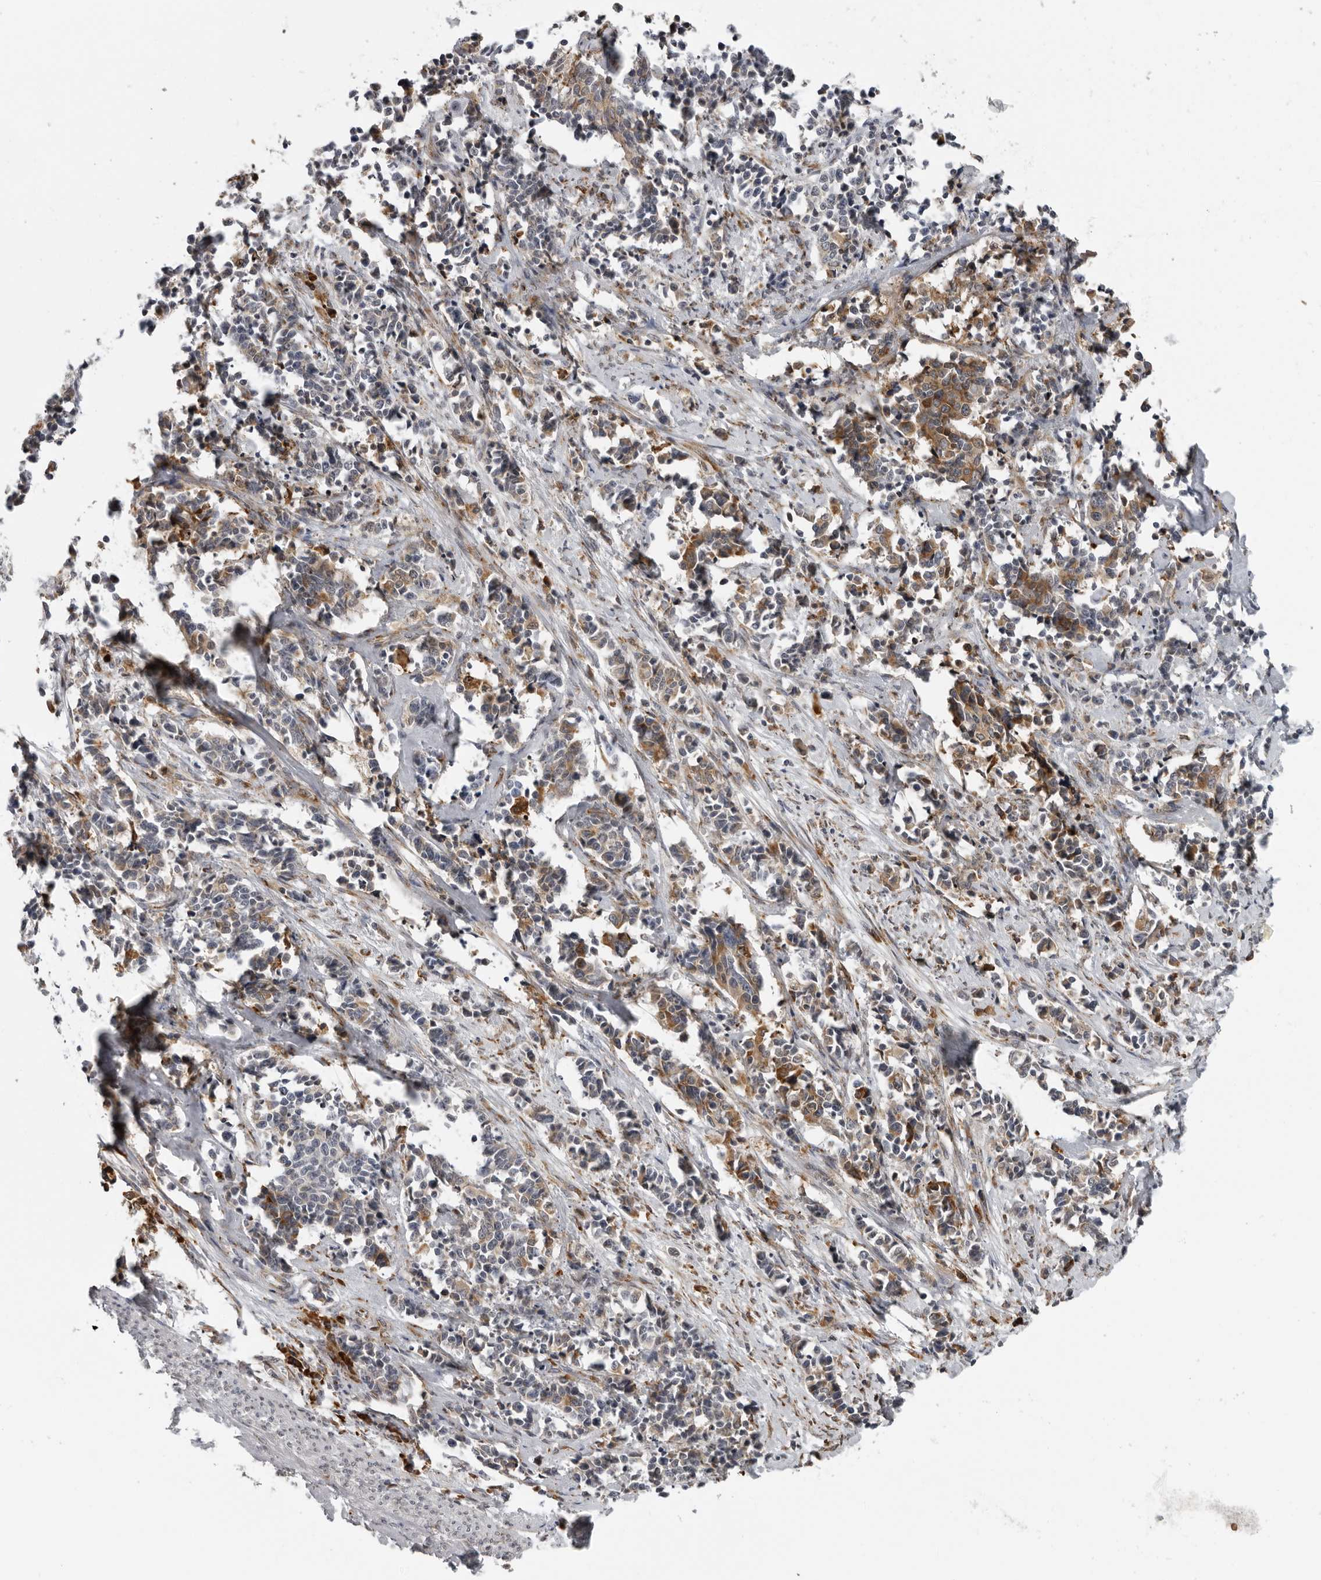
{"staining": {"intensity": "moderate", "quantity": ">75%", "location": "cytoplasmic/membranous"}, "tissue": "cervical cancer", "cell_type": "Tumor cells", "image_type": "cancer", "snomed": [{"axis": "morphology", "description": "Normal tissue, NOS"}, {"axis": "morphology", "description": "Squamous cell carcinoma, NOS"}, {"axis": "topography", "description": "Cervix"}], "caption": "Human cervical cancer stained with a brown dye displays moderate cytoplasmic/membranous positive expression in about >75% of tumor cells.", "gene": "ALPK2", "patient": {"sex": "female", "age": 35}}